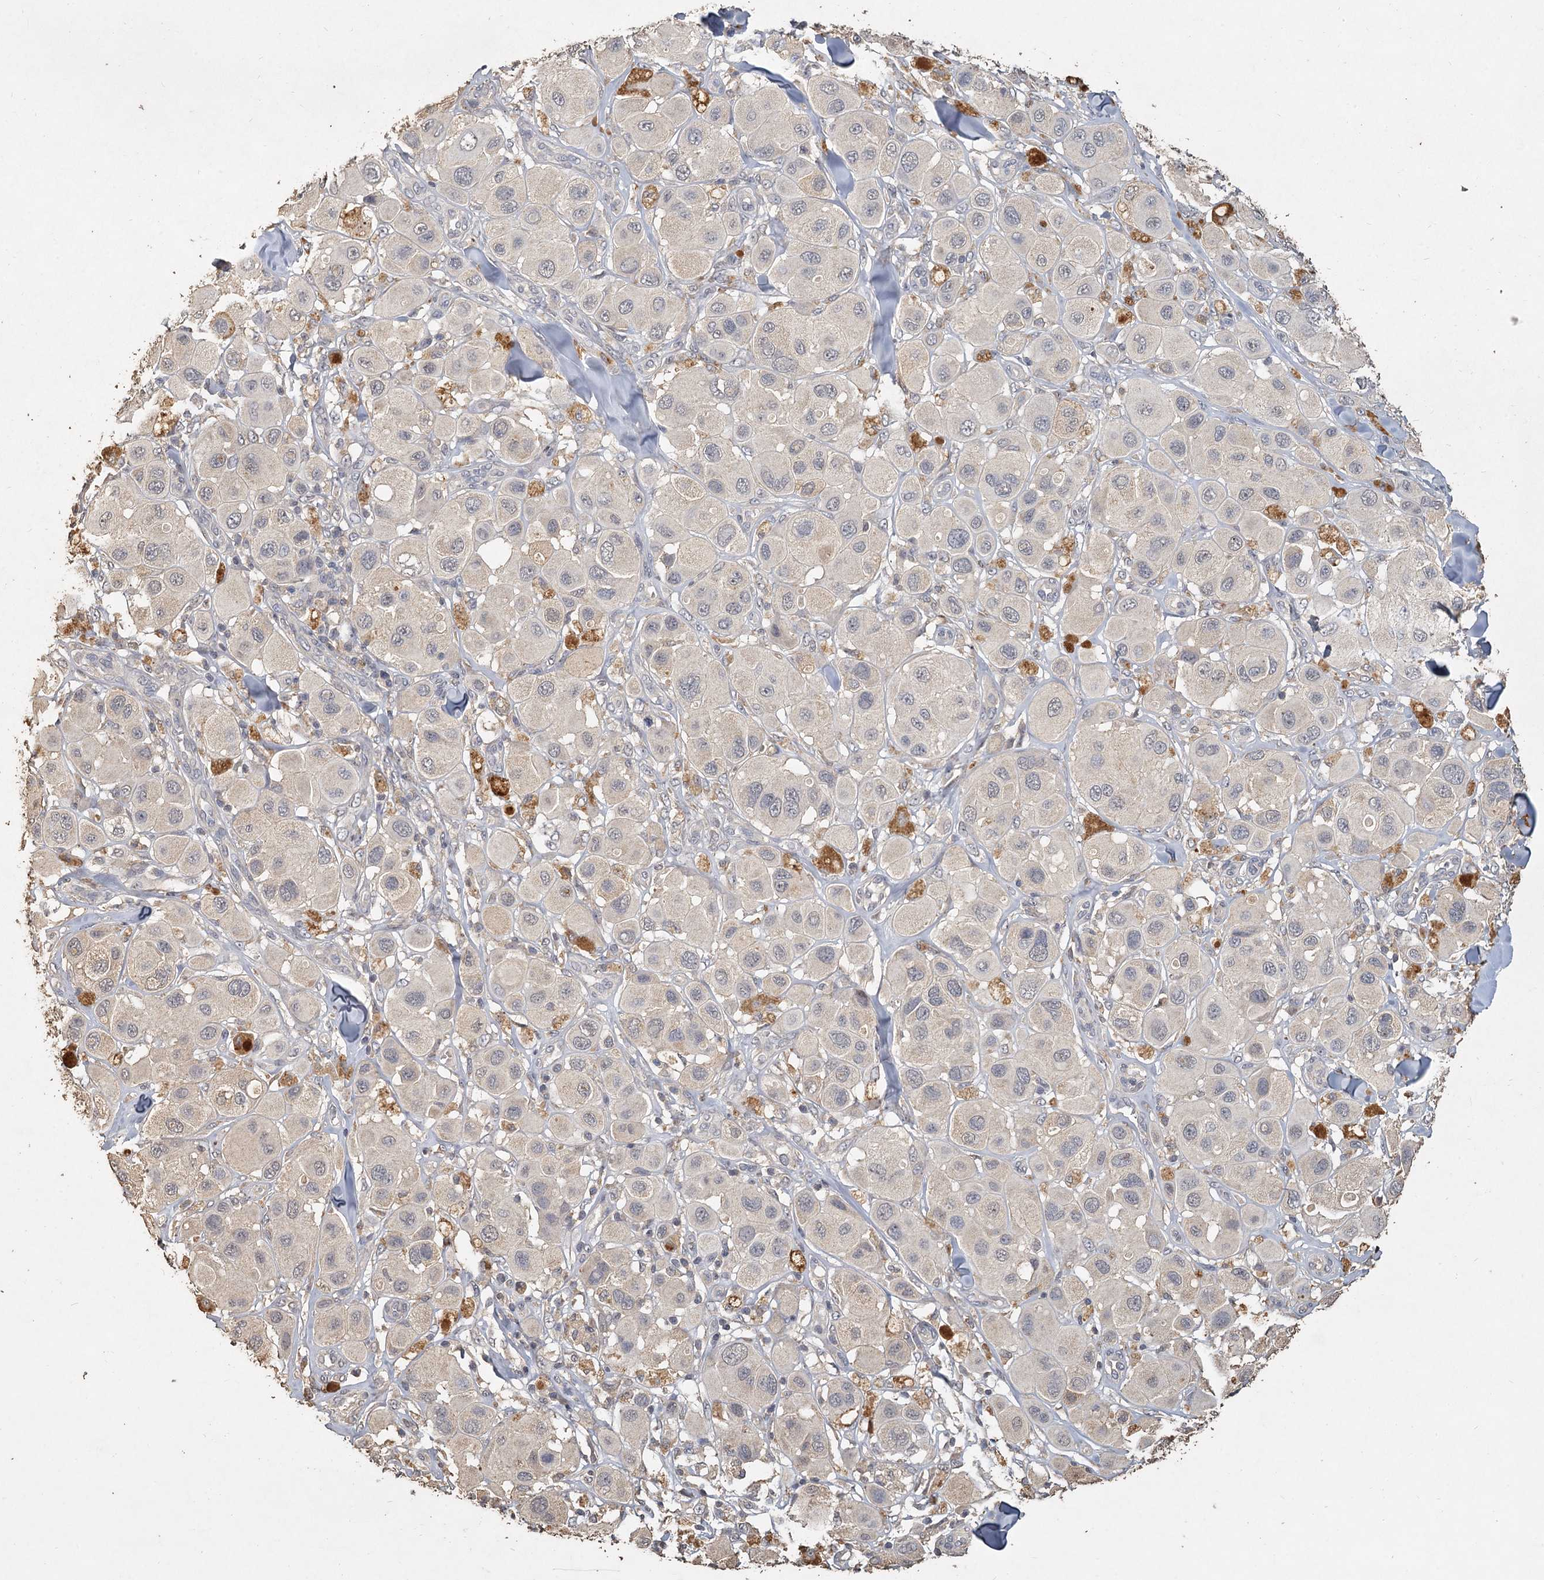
{"staining": {"intensity": "negative", "quantity": "none", "location": "none"}, "tissue": "melanoma", "cell_type": "Tumor cells", "image_type": "cancer", "snomed": [{"axis": "morphology", "description": "Malignant melanoma, Metastatic site"}, {"axis": "topography", "description": "Skin"}], "caption": "An immunohistochemistry photomicrograph of melanoma is shown. There is no staining in tumor cells of melanoma. The staining is performed using DAB brown chromogen with nuclei counter-stained in using hematoxylin.", "gene": "CCDC61", "patient": {"sex": "male", "age": 41}}